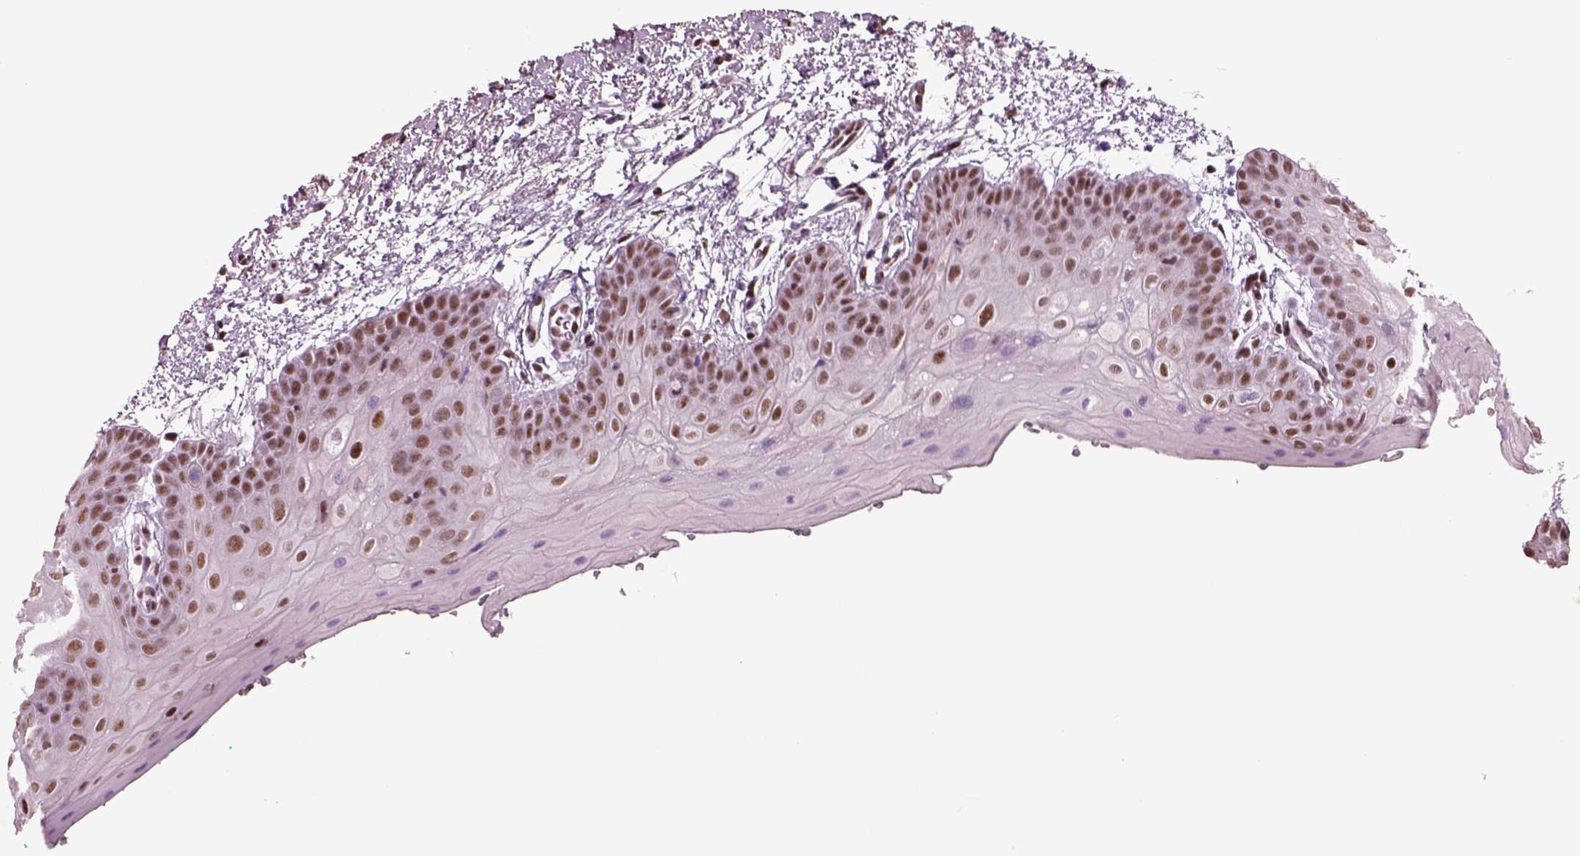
{"staining": {"intensity": "moderate", "quantity": ">75%", "location": "nuclear"}, "tissue": "oral mucosa", "cell_type": "Squamous epithelial cells", "image_type": "normal", "snomed": [{"axis": "morphology", "description": "Normal tissue, NOS"}, {"axis": "morphology", "description": "Squamous cell carcinoma, NOS"}, {"axis": "topography", "description": "Oral tissue"}, {"axis": "topography", "description": "Head-Neck"}], "caption": "Immunohistochemistry (IHC) photomicrograph of benign oral mucosa: oral mucosa stained using immunohistochemistry (IHC) shows medium levels of moderate protein expression localized specifically in the nuclear of squamous epithelial cells, appearing as a nuclear brown color.", "gene": "SEPHS1", "patient": {"sex": "female", "age": 50}}